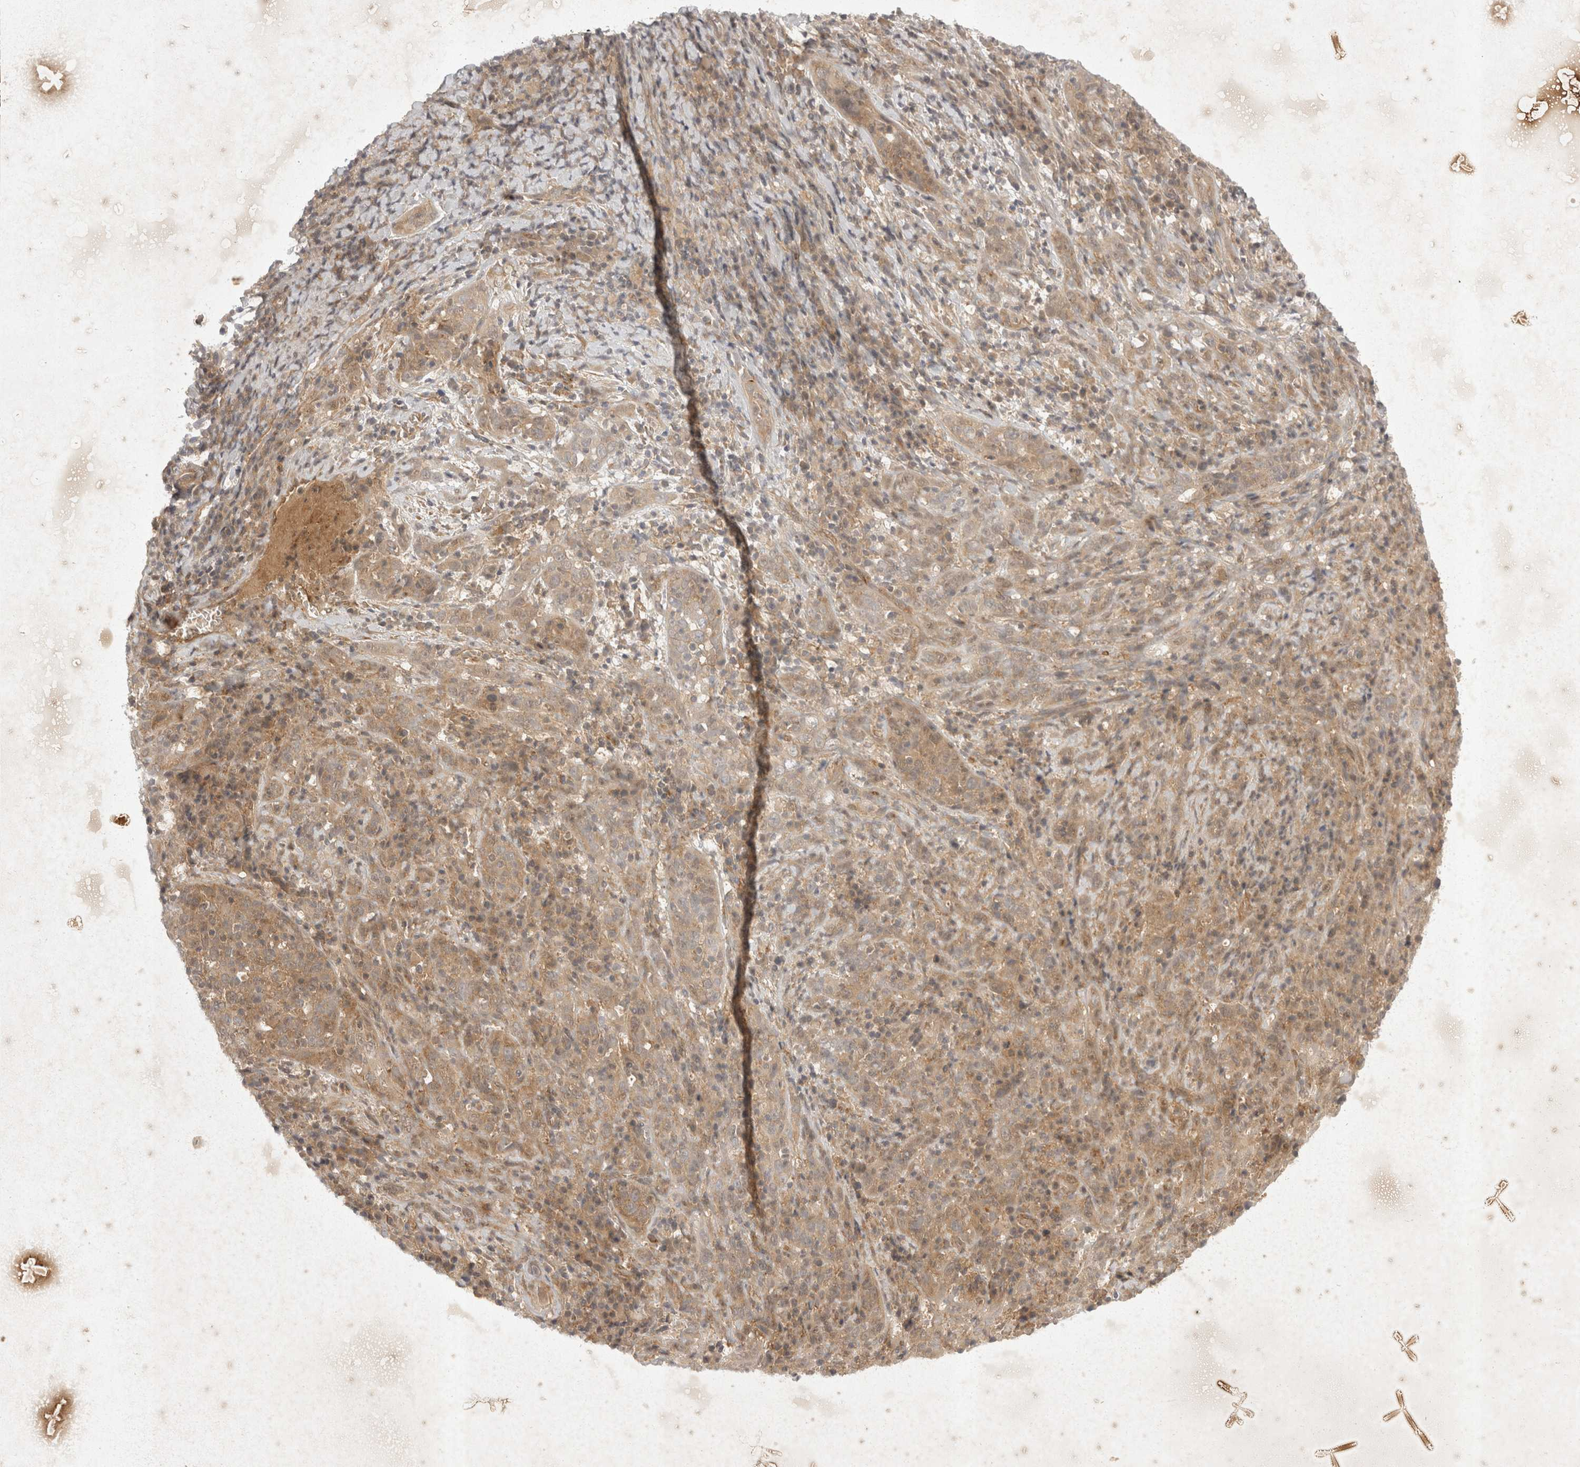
{"staining": {"intensity": "weak", "quantity": ">75%", "location": "cytoplasmic/membranous"}, "tissue": "cervical cancer", "cell_type": "Tumor cells", "image_type": "cancer", "snomed": [{"axis": "morphology", "description": "Squamous cell carcinoma, NOS"}, {"axis": "topography", "description": "Cervix"}], "caption": "Protein expression analysis of human cervical cancer (squamous cell carcinoma) reveals weak cytoplasmic/membranous positivity in approximately >75% of tumor cells.", "gene": "EIF4G3", "patient": {"sex": "female", "age": 46}}